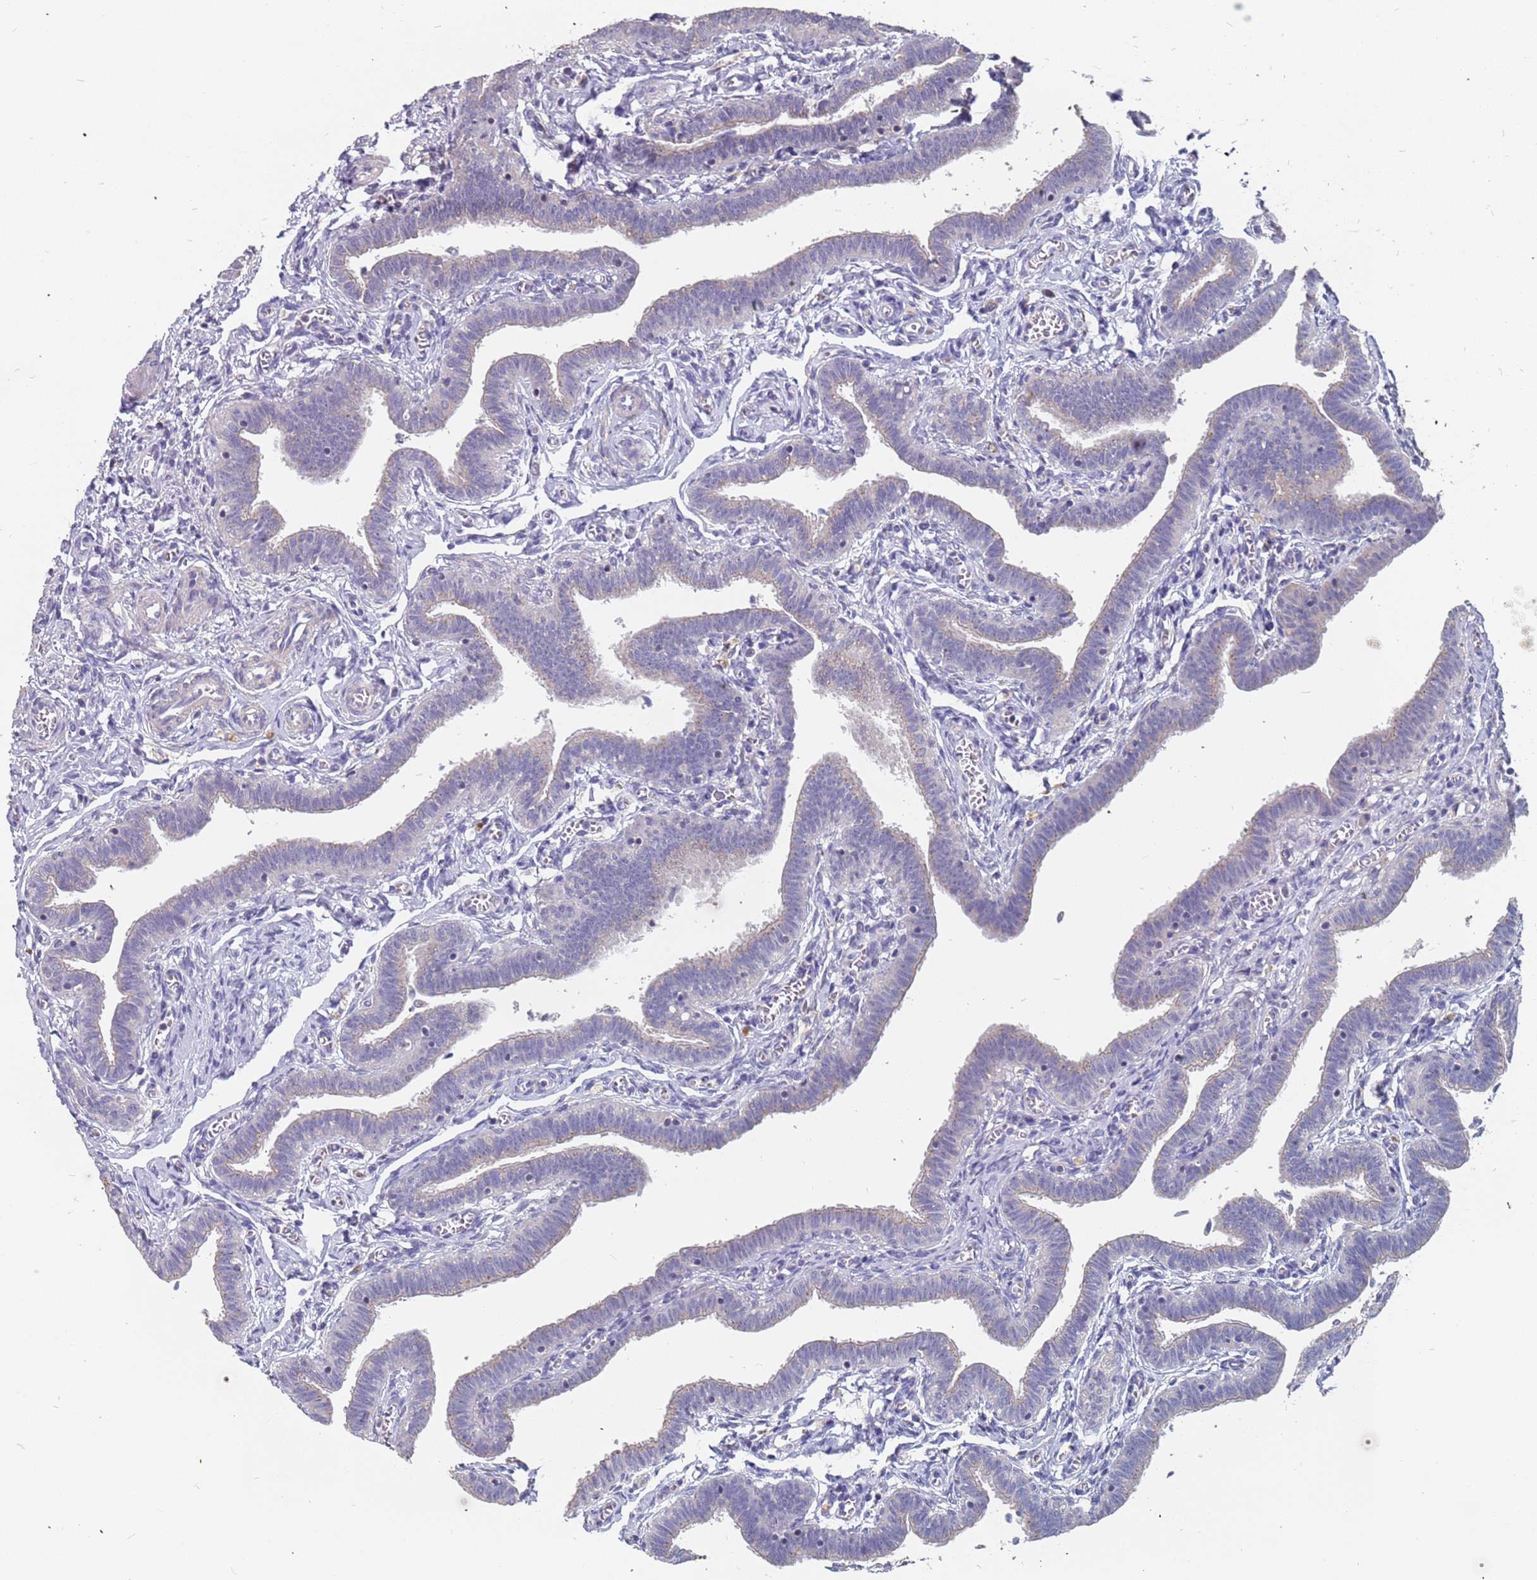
{"staining": {"intensity": "weak", "quantity": "<25%", "location": "cytoplasmic/membranous"}, "tissue": "fallopian tube", "cell_type": "Glandular cells", "image_type": "normal", "snomed": [{"axis": "morphology", "description": "Normal tissue, NOS"}, {"axis": "topography", "description": "Fallopian tube"}], "caption": "Image shows no significant protein staining in glandular cells of normal fallopian tube.", "gene": "TCEANC2", "patient": {"sex": "female", "age": 36}}